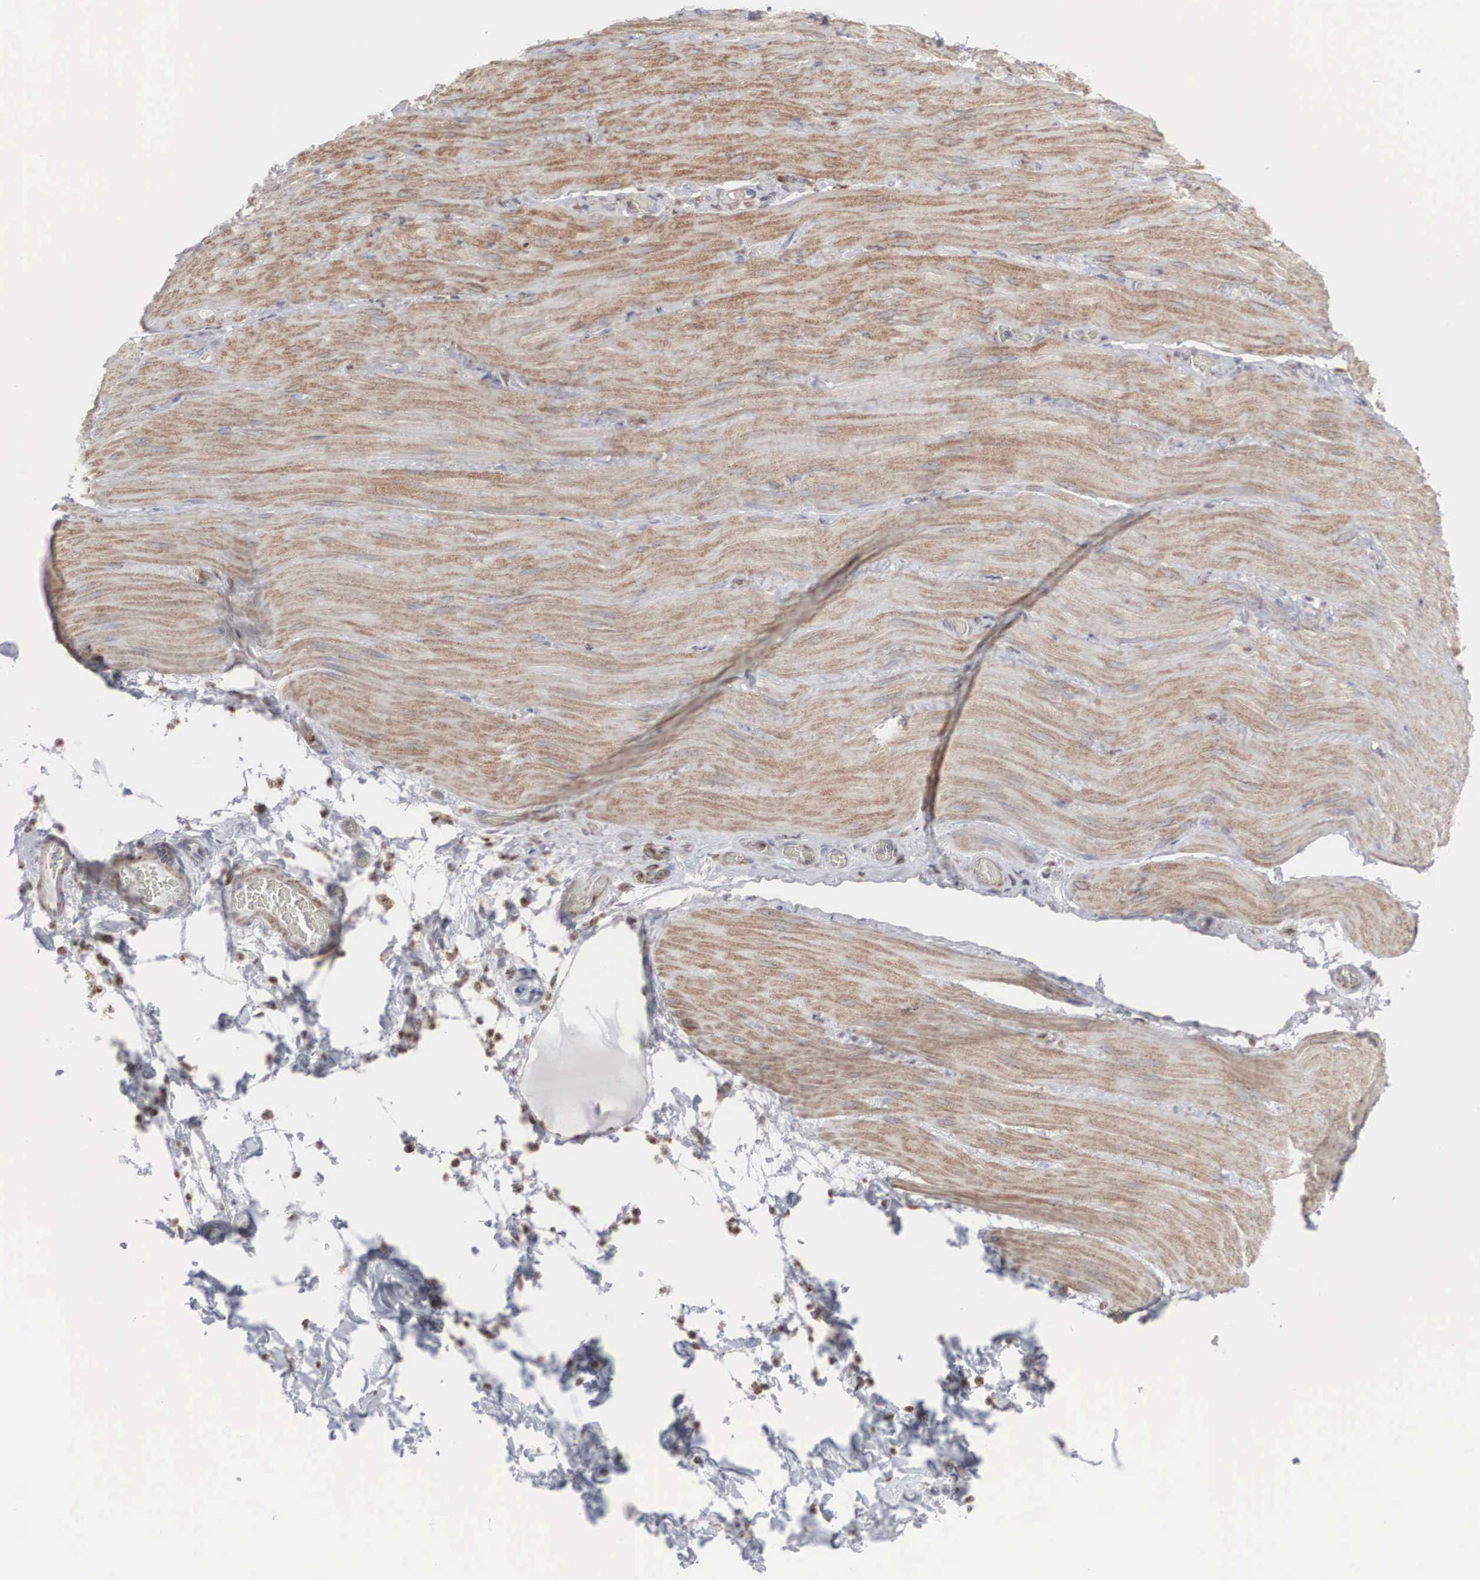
{"staining": {"intensity": "moderate", "quantity": "25%-75%", "location": "cytoplasmic/membranous"}, "tissue": "smooth muscle", "cell_type": "Smooth muscle cells", "image_type": "normal", "snomed": [{"axis": "morphology", "description": "Normal tissue, NOS"}, {"axis": "topography", "description": "Duodenum"}], "caption": "Brown immunohistochemical staining in unremarkable smooth muscle shows moderate cytoplasmic/membranous positivity in approximately 25%-75% of smooth muscle cells.", "gene": "CTAGE15", "patient": {"sex": "male", "age": 63}}